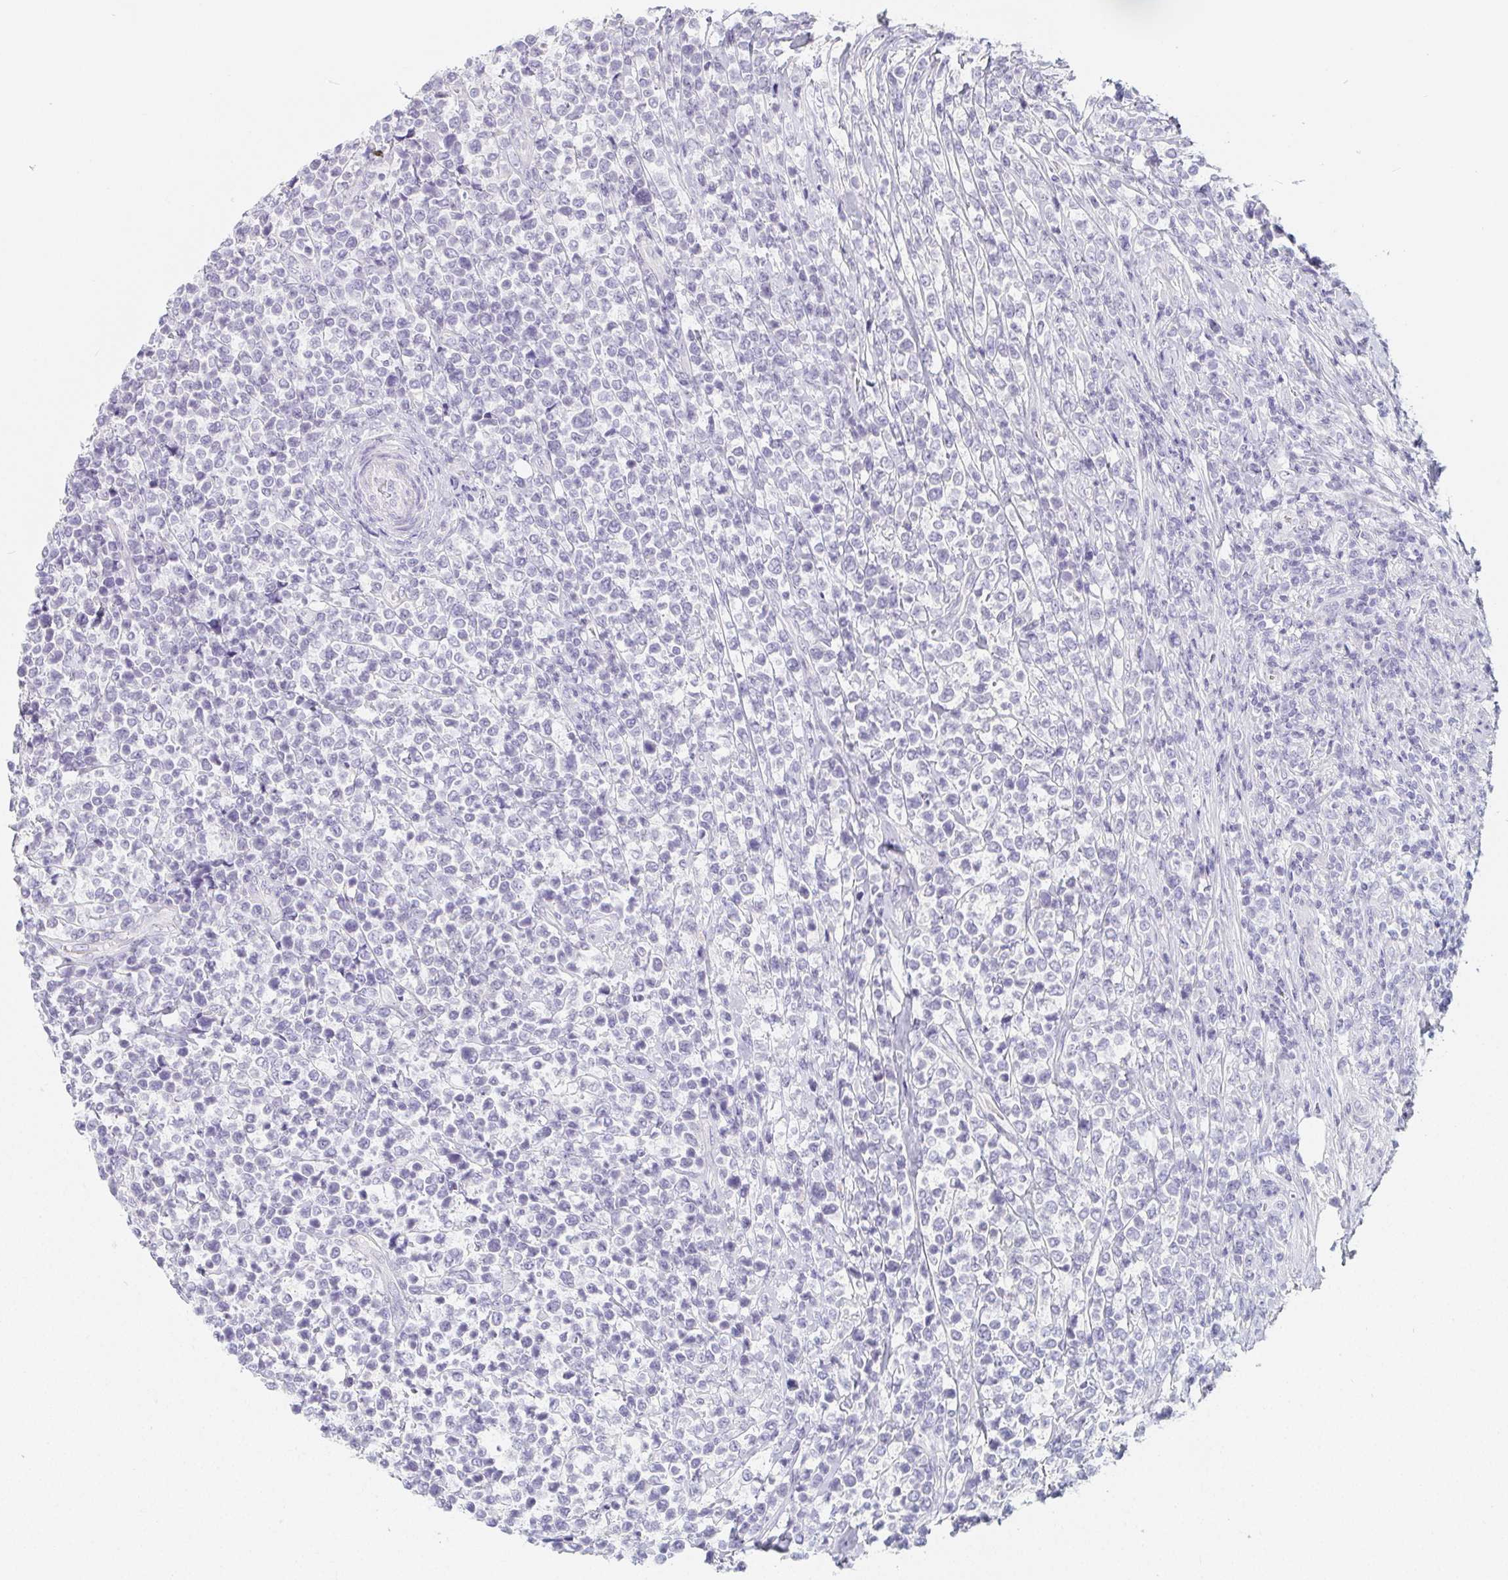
{"staining": {"intensity": "negative", "quantity": "none", "location": "none"}, "tissue": "lymphoma", "cell_type": "Tumor cells", "image_type": "cancer", "snomed": [{"axis": "morphology", "description": "Malignant lymphoma, non-Hodgkin's type, High grade"}, {"axis": "topography", "description": "Soft tissue"}], "caption": "Protein analysis of lymphoma demonstrates no significant expression in tumor cells.", "gene": "GLIPR1L1", "patient": {"sex": "female", "age": 56}}